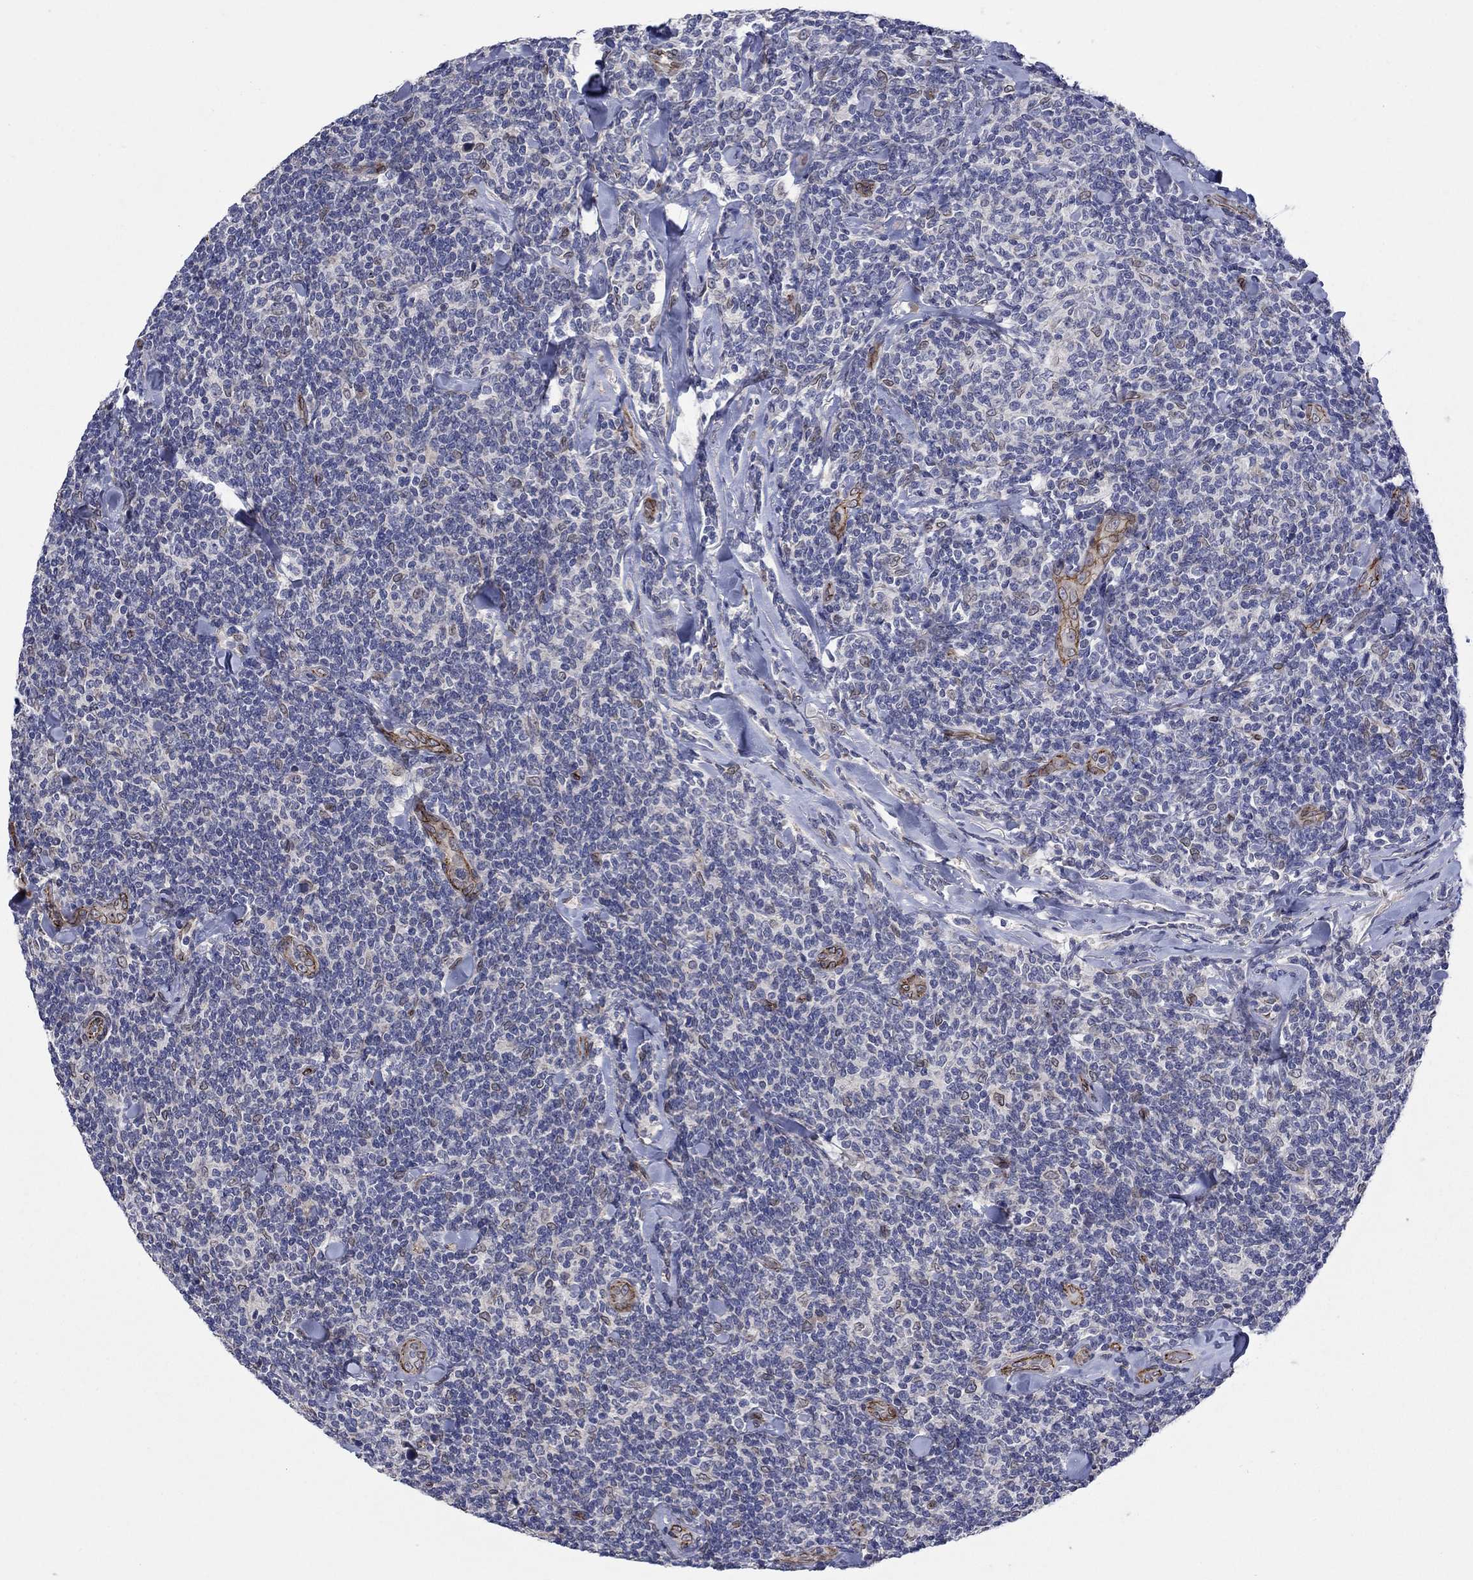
{"staining": {"intensity": "negative", "quantity": "none", "location": "none"}, "tissue": "lymphoma", "cell_type": "Tumor cells", "image_type": "cancer", "snomed": [{"axis": "morphology", "description": "Malignant lymphoma, non-Hodgkin's type, Low grade"}, {"axis": "topography", "description": "Lymph node"}], "caption": "Immunohistochemistry micrograph of neoplastic tissue: lymphoma stained with DAB demonstrates no significant protein expression in tumor cells.", "gene": "EMC9", "patient": {"sex": "female", "age": 56}}